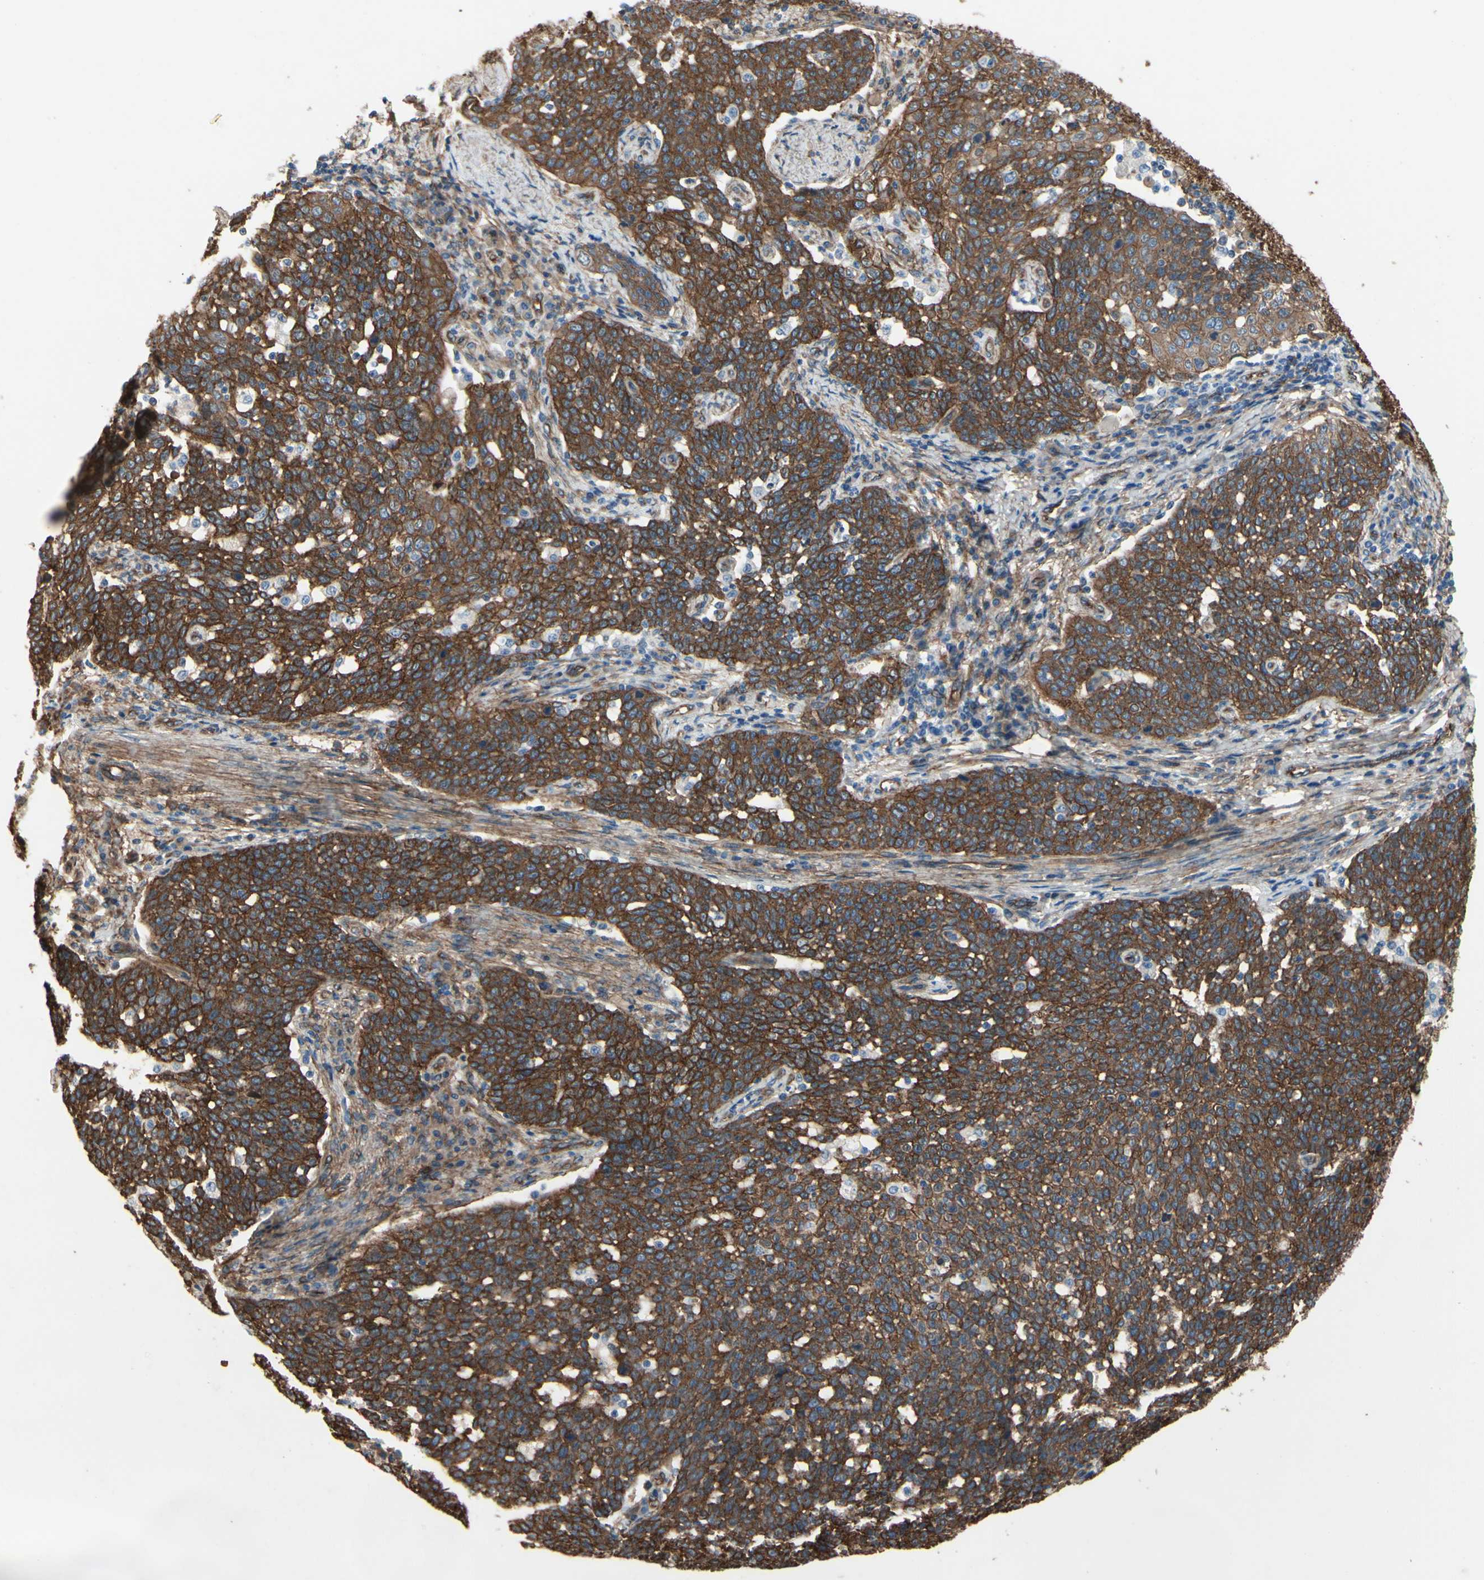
{"staining": {"intensity": "moderate", "quantity": ">75%", "location": "cytoplasmic/membranous"}, "tissue": "cervical cancer", "cell_type": "Tumor cells", "image_type": "cancer", "snomed": [{"axis": "morphology", "description": "Squamous cell carcinoma, NOS"}, {"axis": "topography", "description": "Cervix"}], "caption": "Cervical cancer stained with a protein marker demonstrates moderate staining in tumor cells.", "gene": "CTTNBP2", "patient": {"sex": "female", "age": 34}}